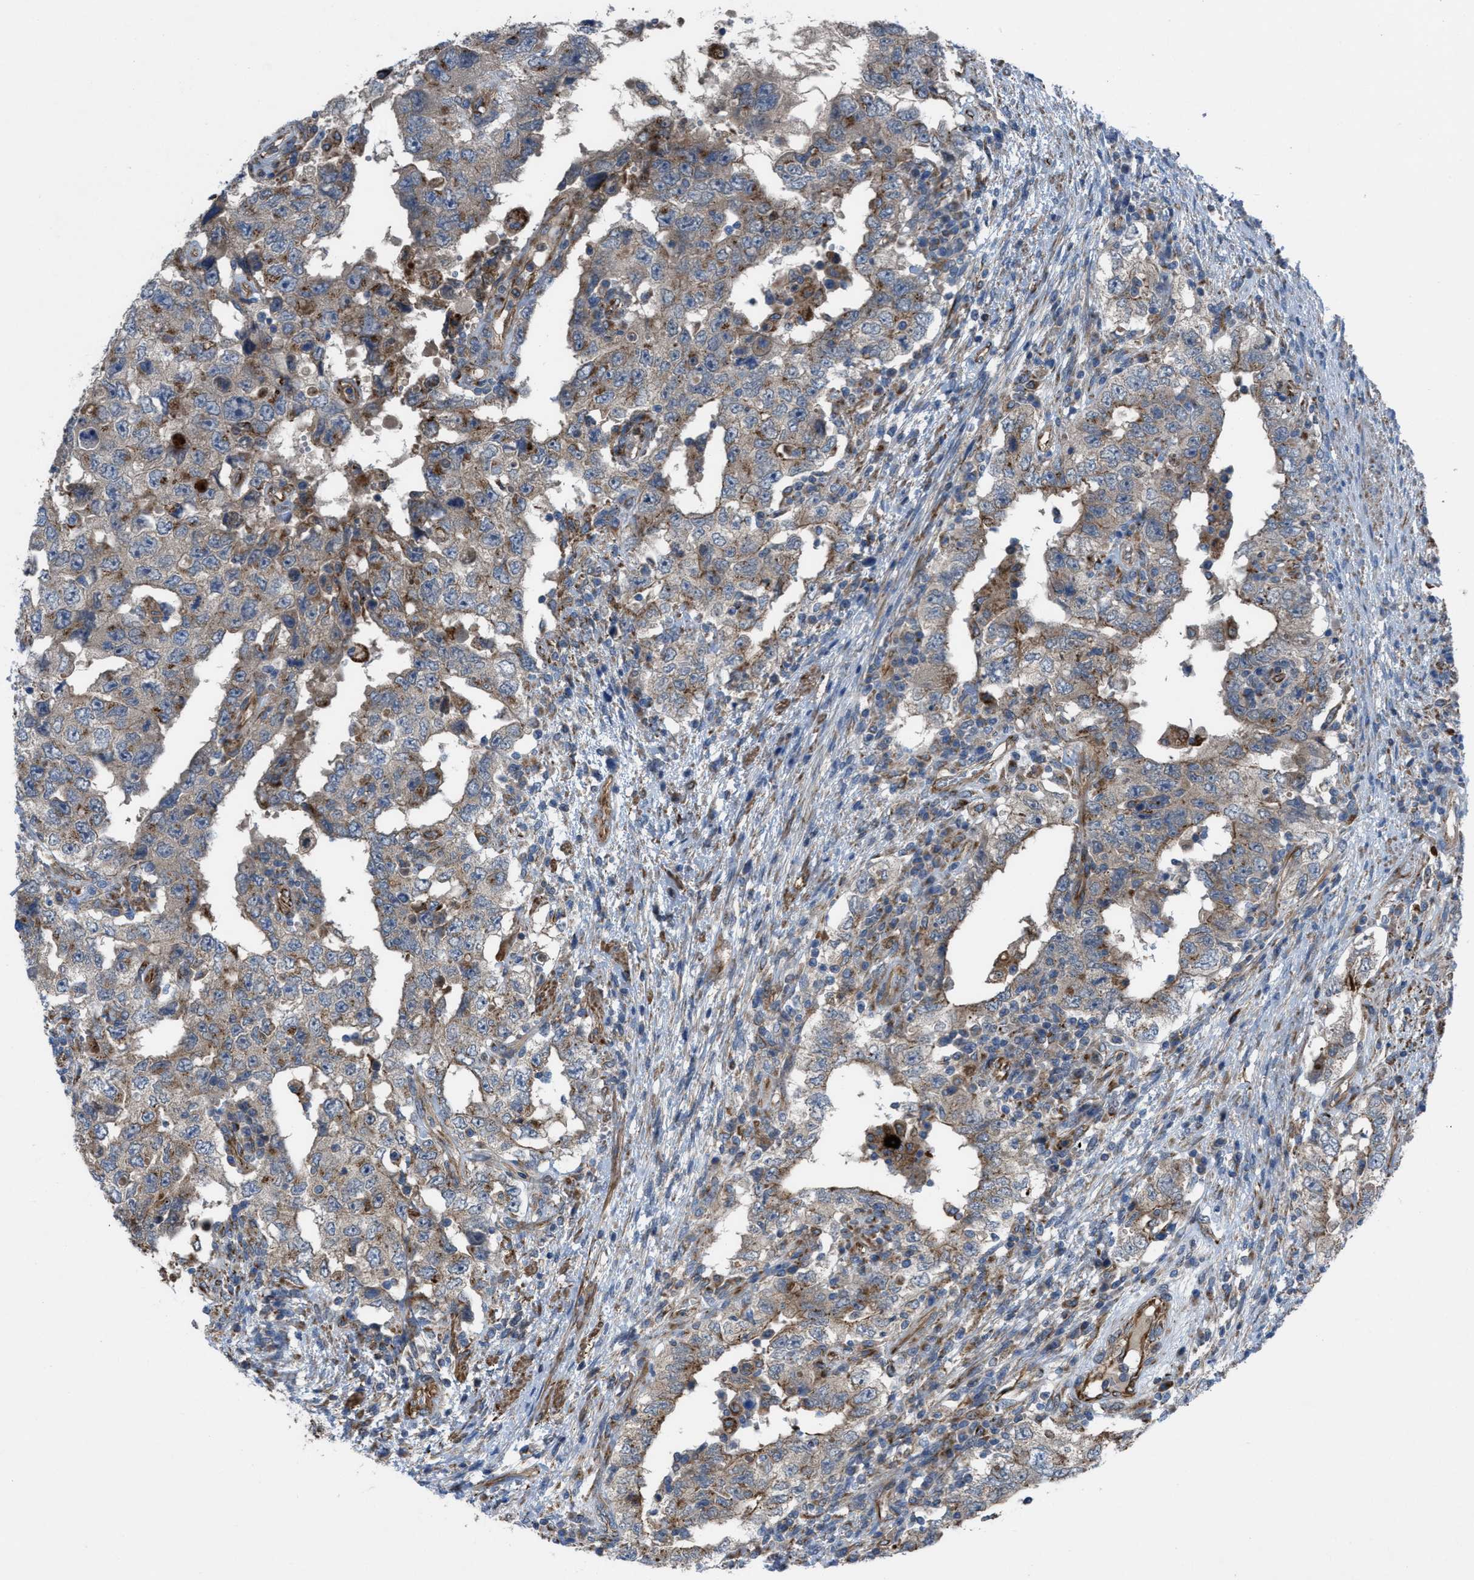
{"staining": {"intensity": "weak", "quantity": "25%-75%", "location": "cytoplasmic/membranous"}, "tissue": "testis cancer", "cell_type": "Tumor cells", "image_type": "cancer", "snomed": [{"axis": "morphology", "description": "Carcinoma, Embryonal, NOS"}, {"axis": "topography", "description": "Testis"}], "caption": "Tumor cells reveal low levels of weak cytoplasmic/membranous positivity in approximately 25%-75% of cells in human testis embryonal carcinoma.", "gene": "SLC6A9", "patient": {"sex": "male", "age": 26}}